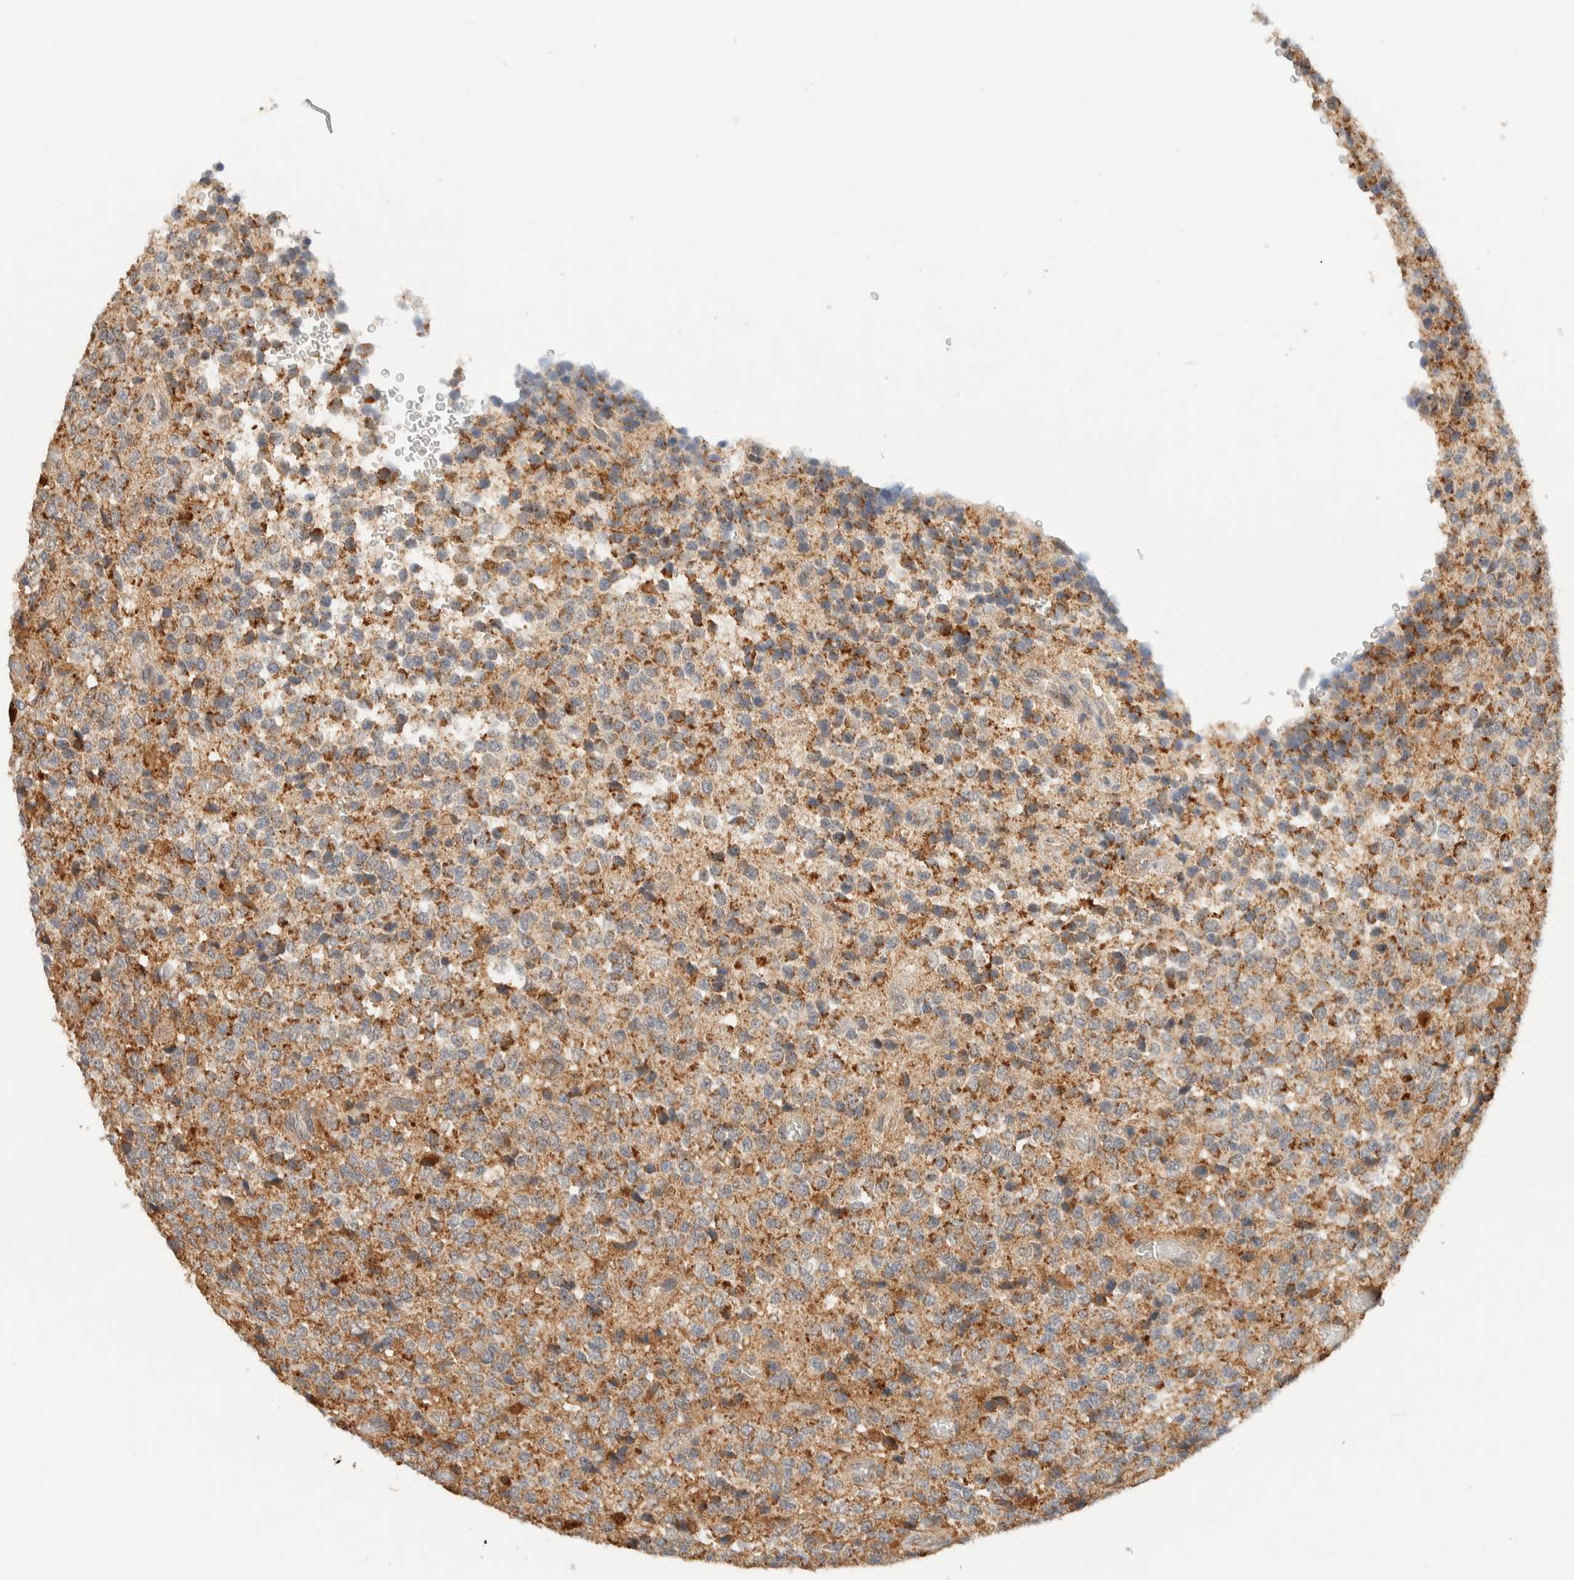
{"staining": {"intensity": "moderate", "quantity": "25%-75%", "location": "cytoplasmic/membranous"}, "tissue": "glioma", "cell_type": "Tumor cells", "image_type": "cancer", "snomed": [{"axis": "morphology", "description": "Glioma, malignant, High grade"}, {"axis": "topography", "description": "pancreas cauda"}], "caption": "Tumor cells demonstrate medium levels of moderate cytoplasmic/membranous positivity in about 25%-75% of cells in human malignant glioma (high-grade). The staining is performed using DAB brown chromogen to label protein expression. The nuclei are counter-stained blue using hematoxylin.", "gene": "MRPL41", "patient": {"sex": "male", "age": 60}}